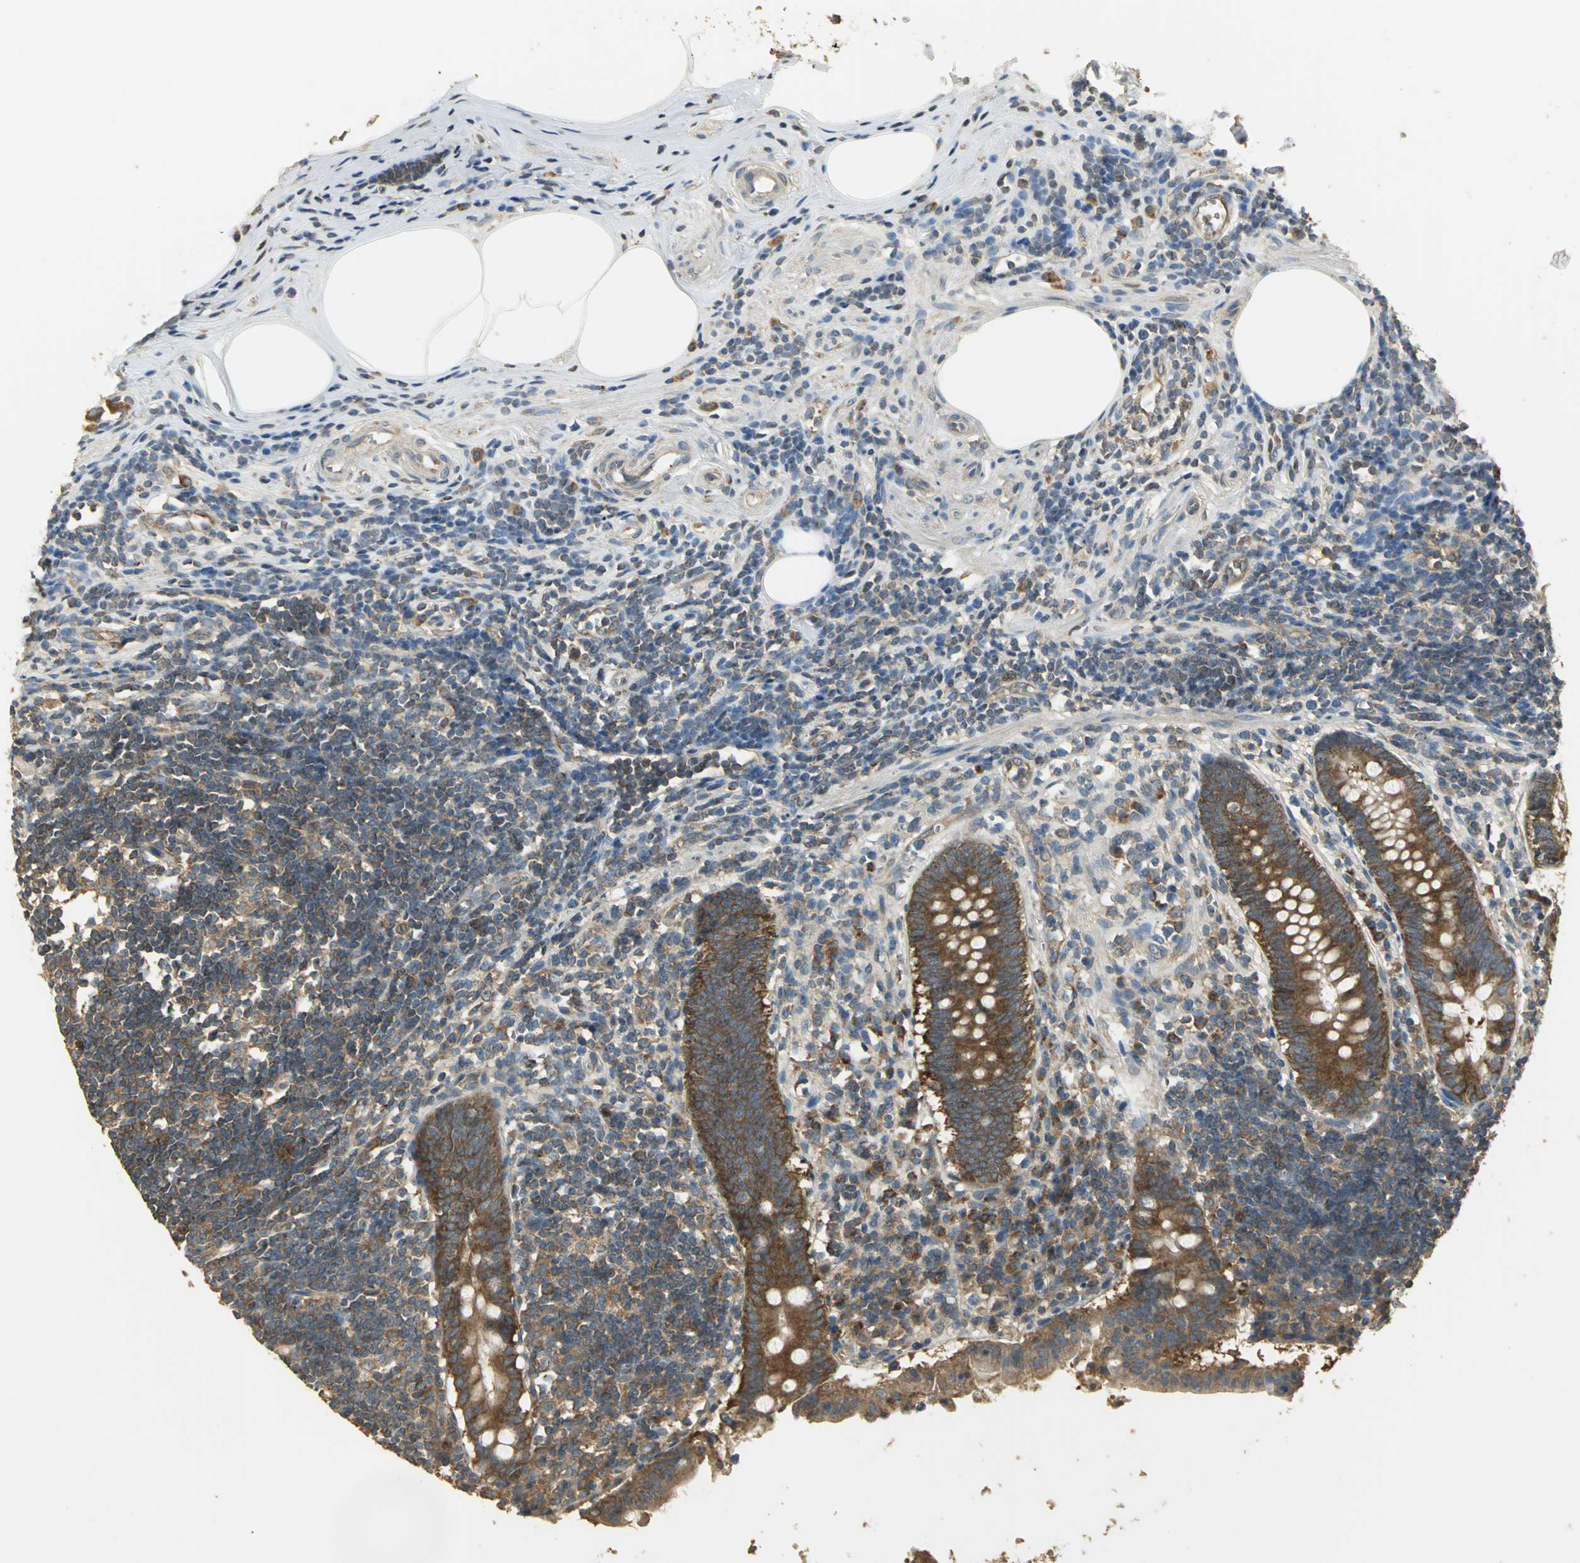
{"staining": {"intensity": "strong", "quantity": ">75%", "location": "cytoplasmic/membranous"}, "tissue": "appendix", "cell_type": "Glandular cells", "image_type": "normal", "snomed": [{"axis": "morphology", "description": "Normal tissue, NOS"}, {"axis": "topography", "description": "Appendix"}], "caption": "DAB immunohistochemical staining of benign human appendix demonstrates strong cytoplasmic/membranous protein positivity in about >75% of glandular cells.", "gene": "RARS1", "patient": {"sex": "female", "age": 50}}